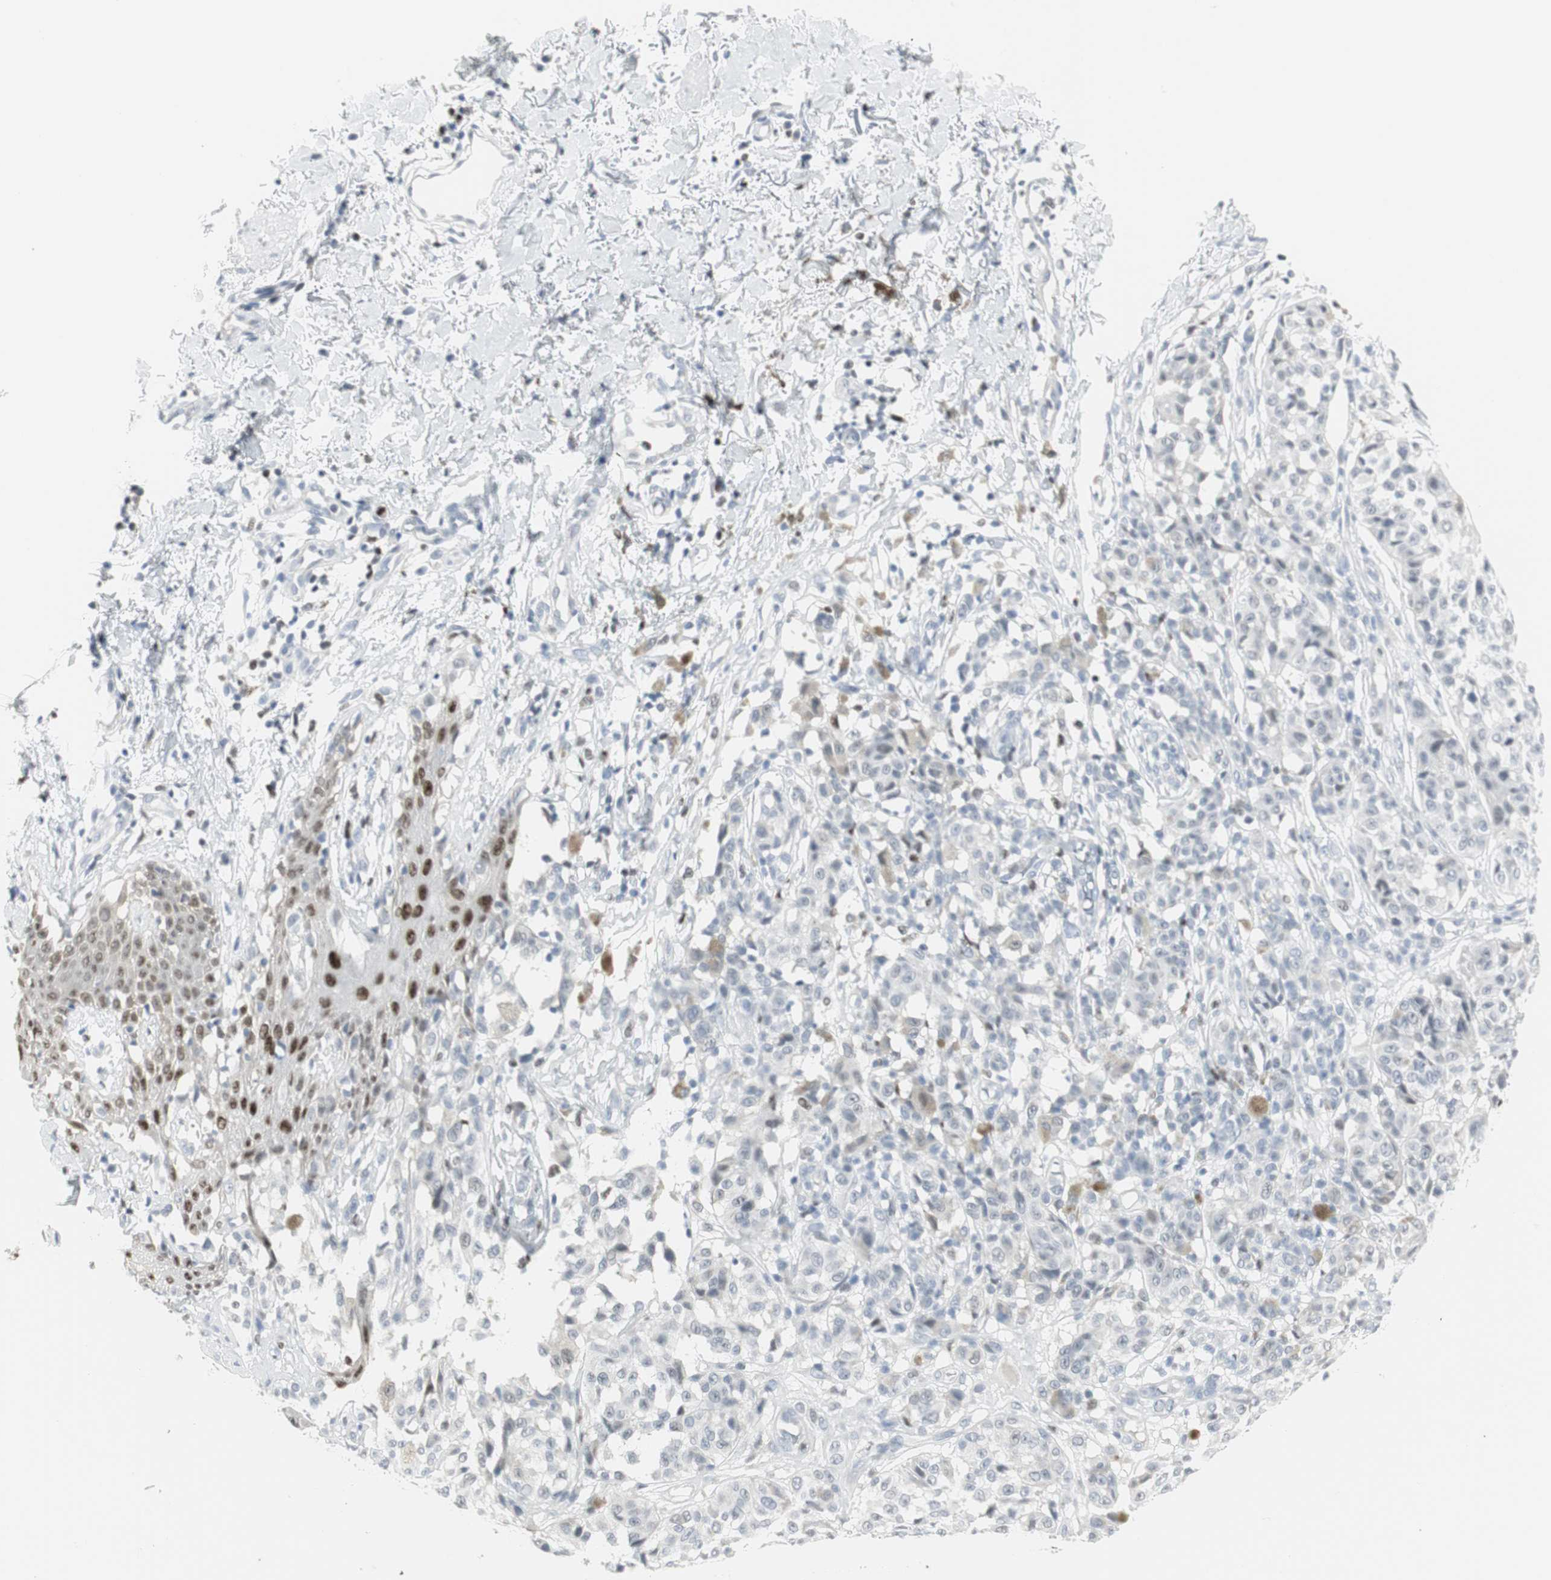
{"staining": {"intensity": "negative", "quantity": "none", "location": "none"}, "tissue": "melanoma", "cell_type": "Tumor cells", "image_type": "cancer", "snomed": [{"axis": "morphology", "description": "Malignant melanoma, NOS"}, {"axis": "topography", "description": "Skin"}], "caption": "Malignant melanoma stained for a protein using IHC demonstrates no staining tumor cells.", "gene": "ZBTB7B", "patient": {"sex": "female", "age": 46}}